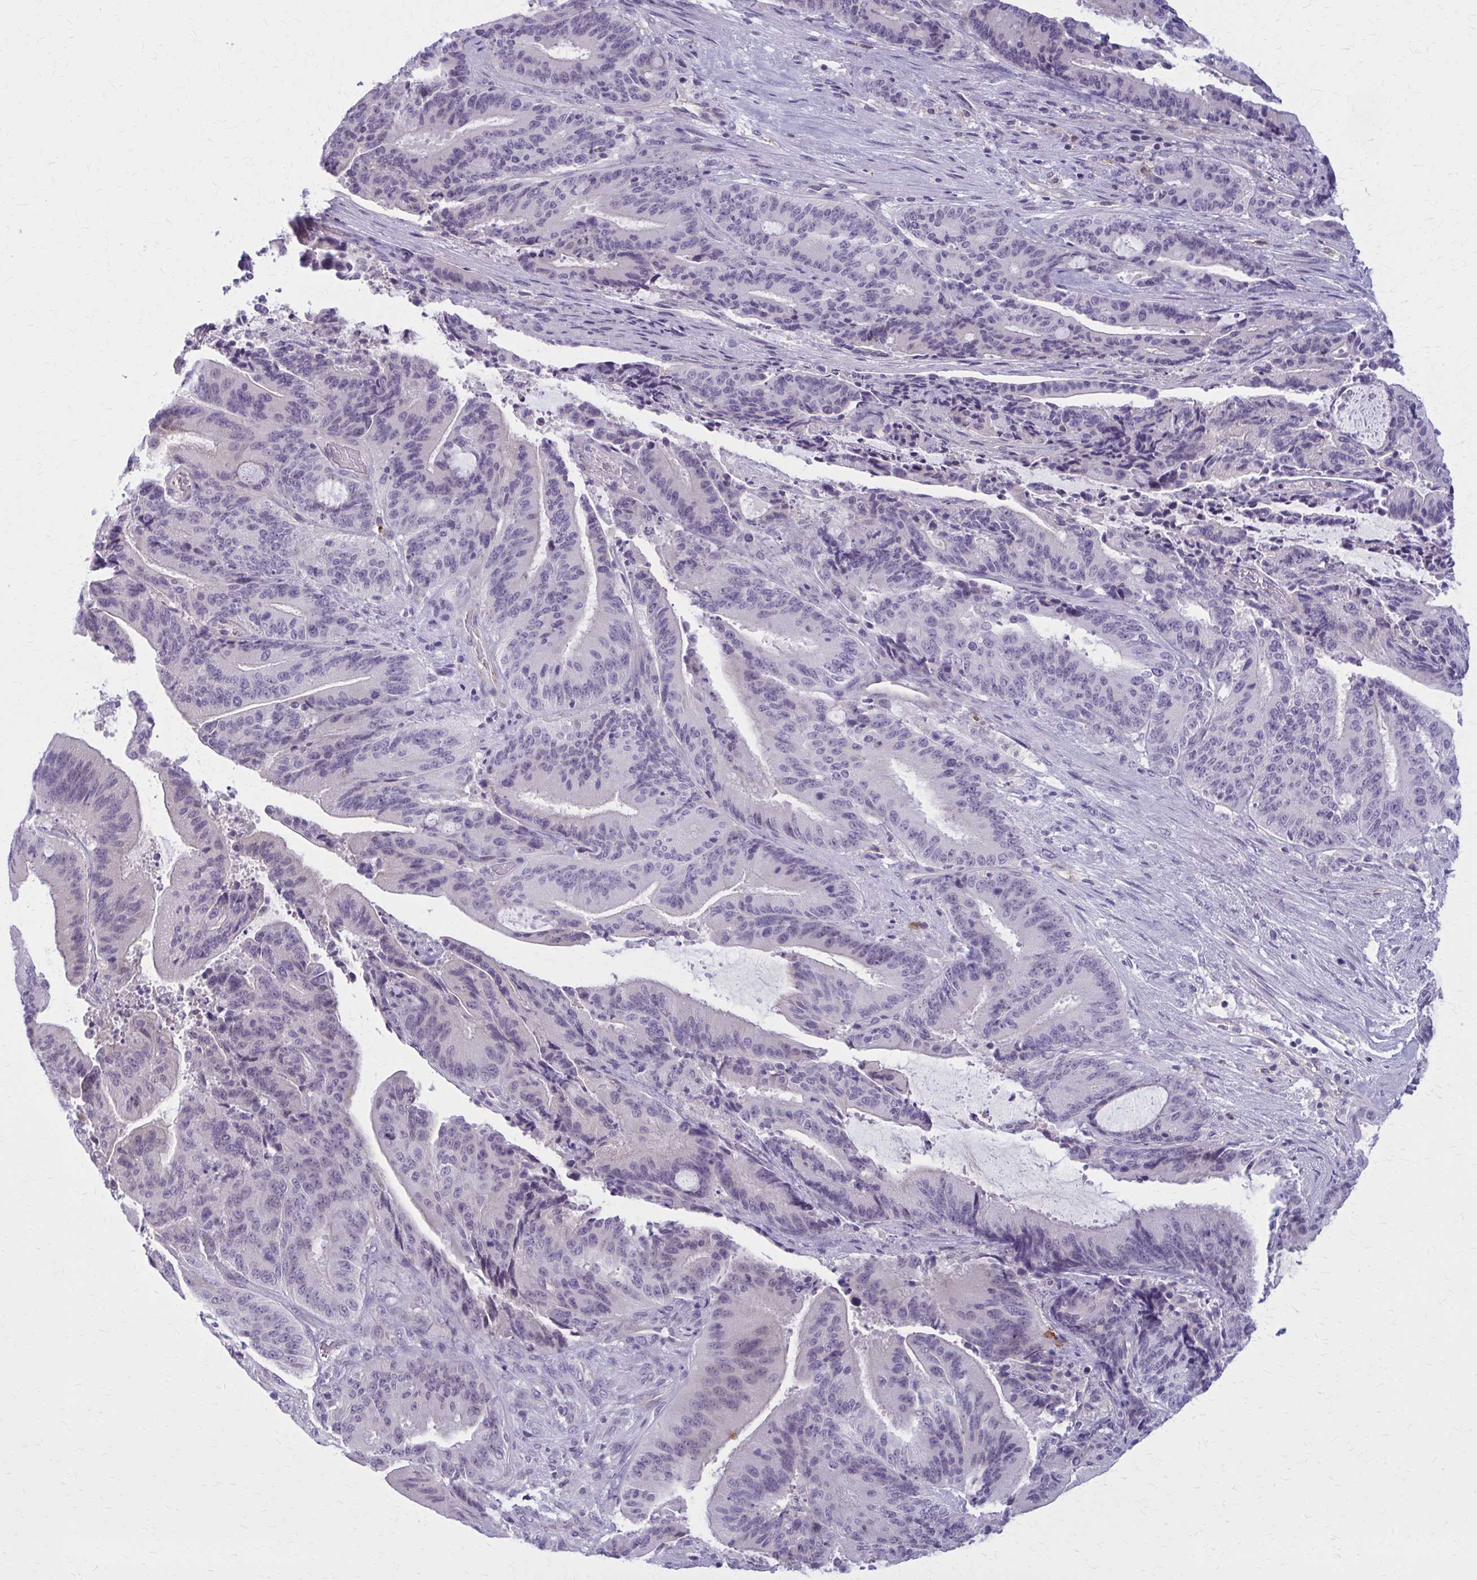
{"staining": {"intensity": "negative", "quantity": "none", "location": "none"}, "tissue": "liver cancer", "cell_type": "Tumor cells", "image_type": "cancer", "snomed": [{"axis": "morphology", "description": "Normal tissue, NOS"}, {"axis": "morphology", "description": "Cholangiocarcinoma"}, {"axis": "topography", "description": "Liver"}, {"axis": "topography", "description": "Peripheral nerve tissue"}], "caption": "The photomicrograph reveals no significant staining in tumor cells of liver cancer.", "gene": "CD38", "patient": {"sex": "female", "age": 73}}